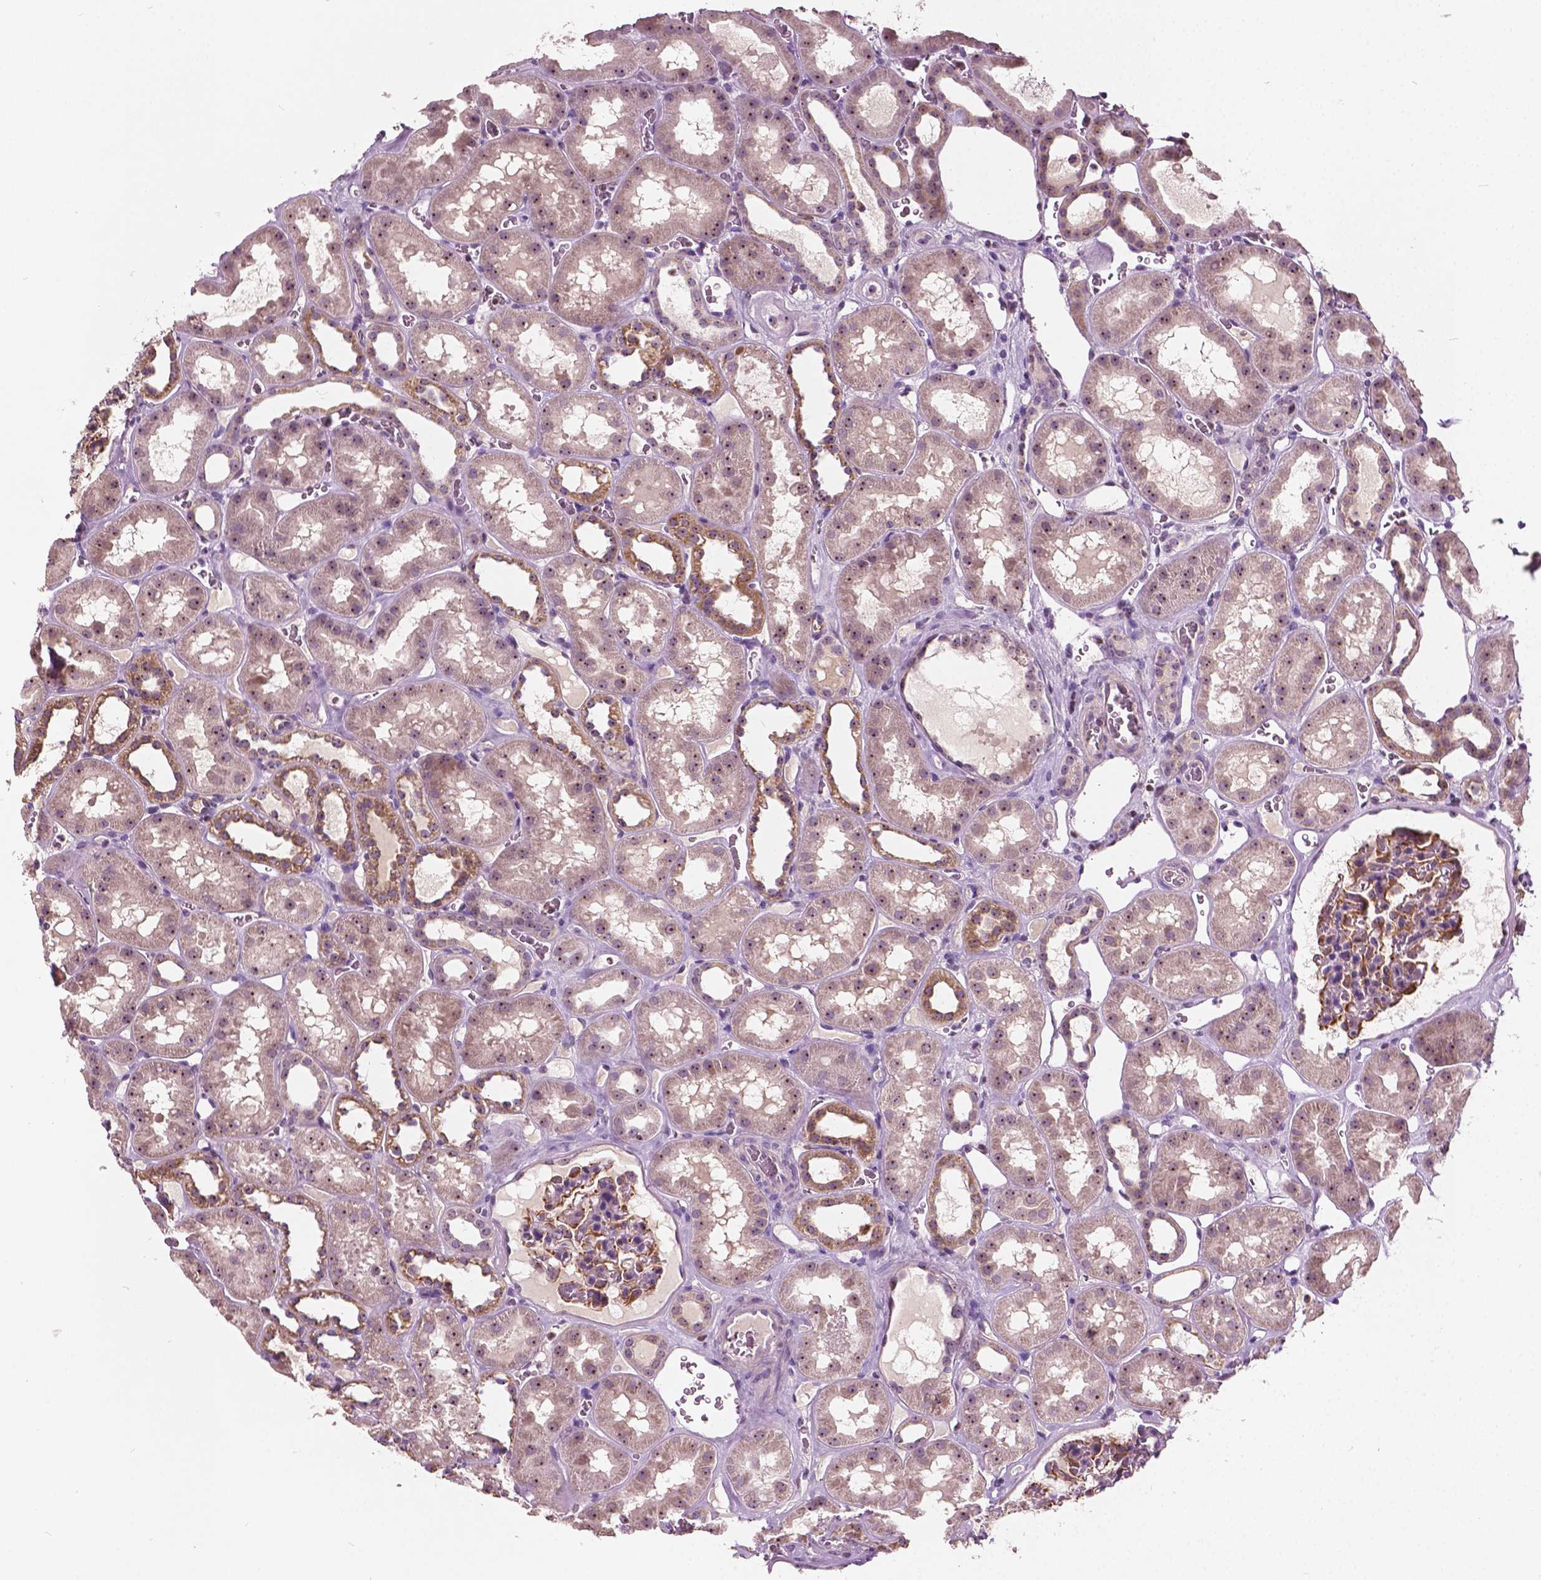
{"staining": {"intensity": "moderate", "quantity": "<25%", "location": "cytoplasmic/membranous,nuclear"}, "tissue": "kidney", "cell_type": "Cells in glomeruli", "image_type": "normal", "snomed": [{"axis": "morphology", "description": "Normal tissue, NOS"}, {"axis": "topography", "description": "Kidney"}], "caption": "Immunohistochemical staining of normal kidney demonstrates moderate cytoplasmic/membranous,nuclear protein expression in about <25% of cells in glomeruli.", "gene": "ODF3L2", "patient": {"sex": "female", "age": 41}}